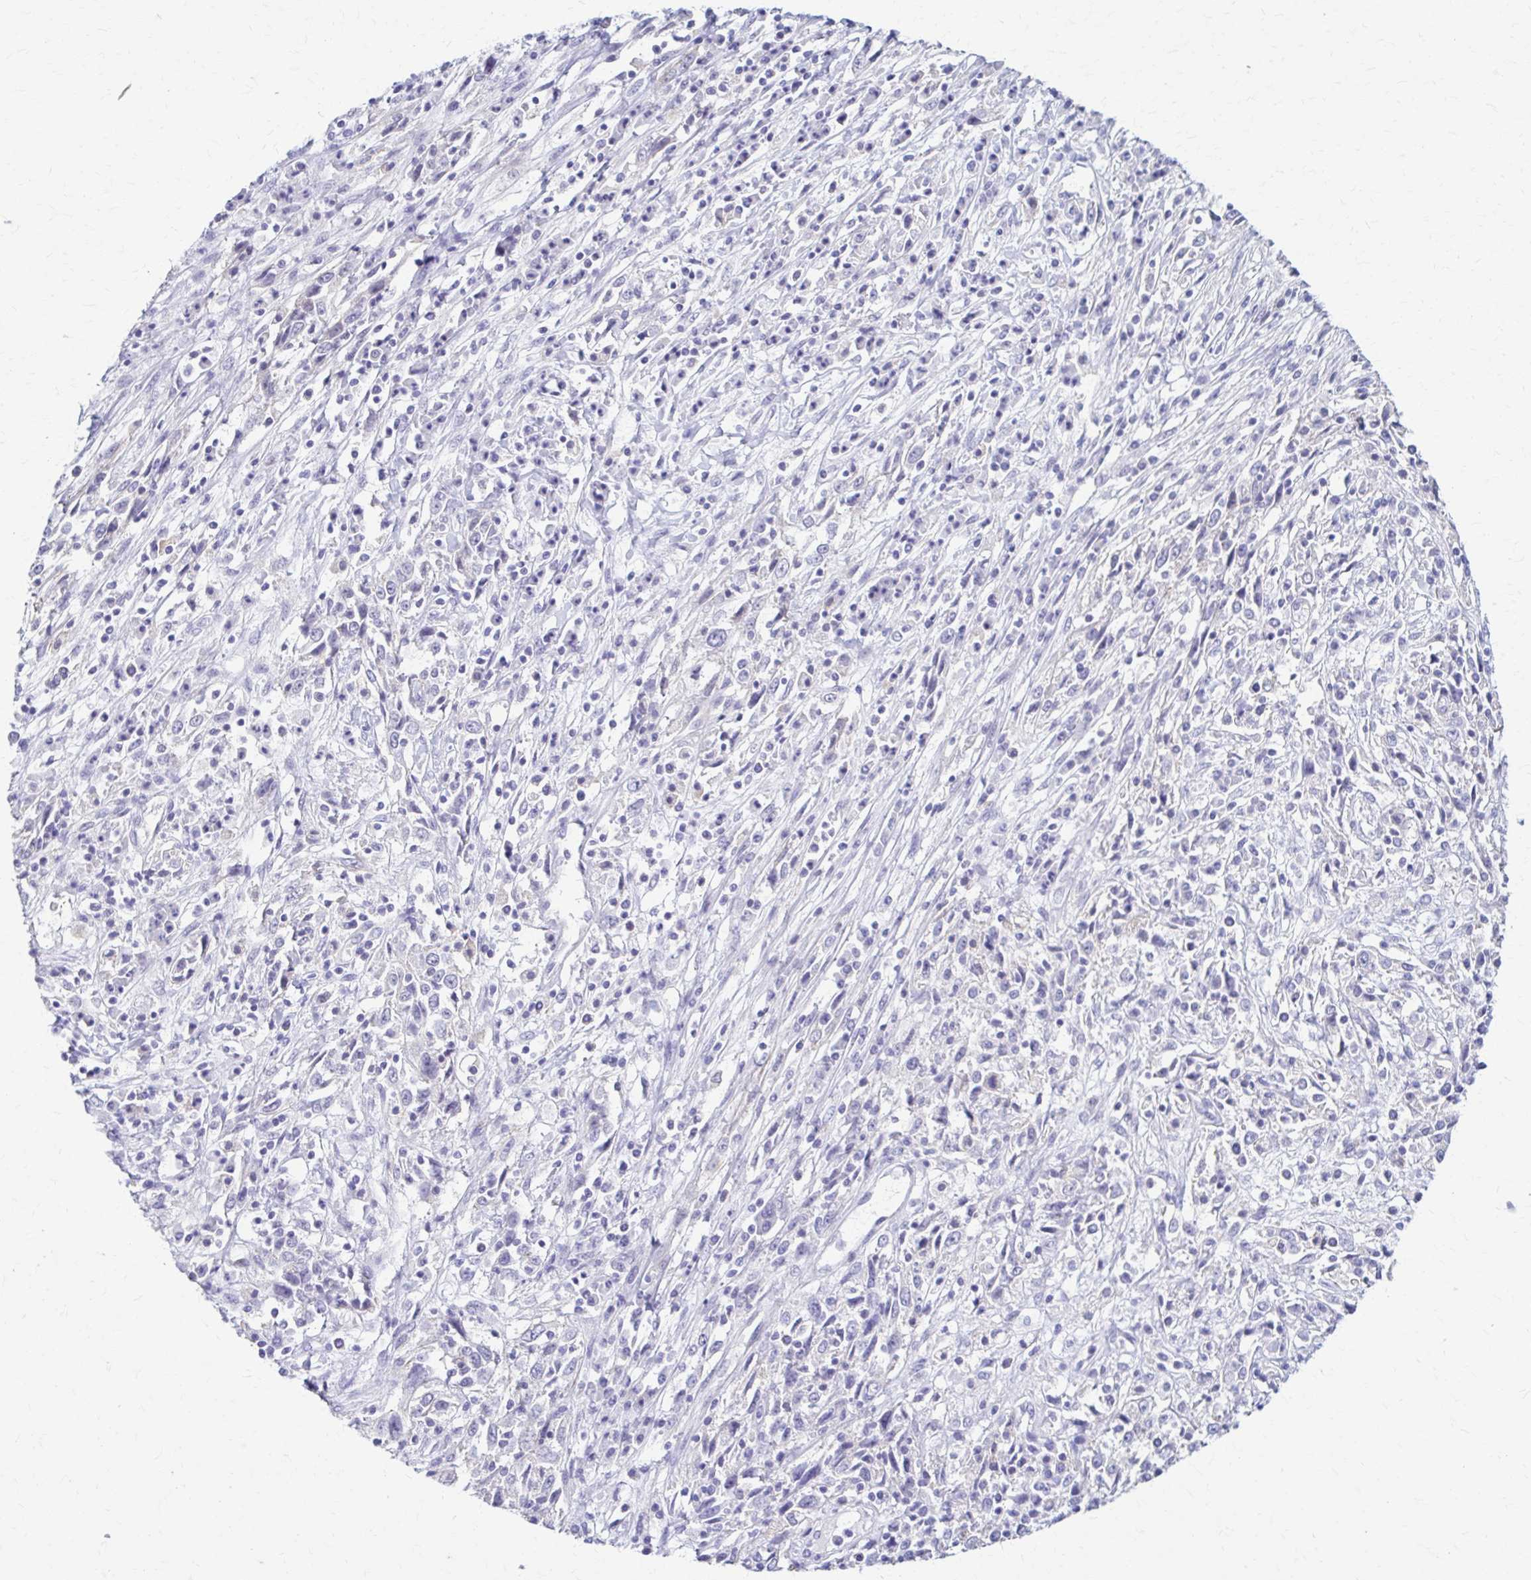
{"staining": {"intensity": "negative", "quantity": "none", "location": "none"}, "tissue": "cervical cancer", "cell_type": "Tumor cells", "image_type": "cancer", "snomed": [{"axis": "morphology", "description": "Adenocarcinoma, NOS"}, {"axis": "topography", "description": "Cervix"}], "caption": "High power microscopy micrograph of an immunohistochemistry (IHC) micrograph of cervical cancer (adenocarcinoma), revealing no significant expression in tumor cells. The staining was performed using DAB to visualize the protein expression in brown, while the nuclei were stained in blue with hematoxylin (Magnification: 20x).", "gene": "RHOBTB2", "patient": {"sex": "female", "age": 40}}